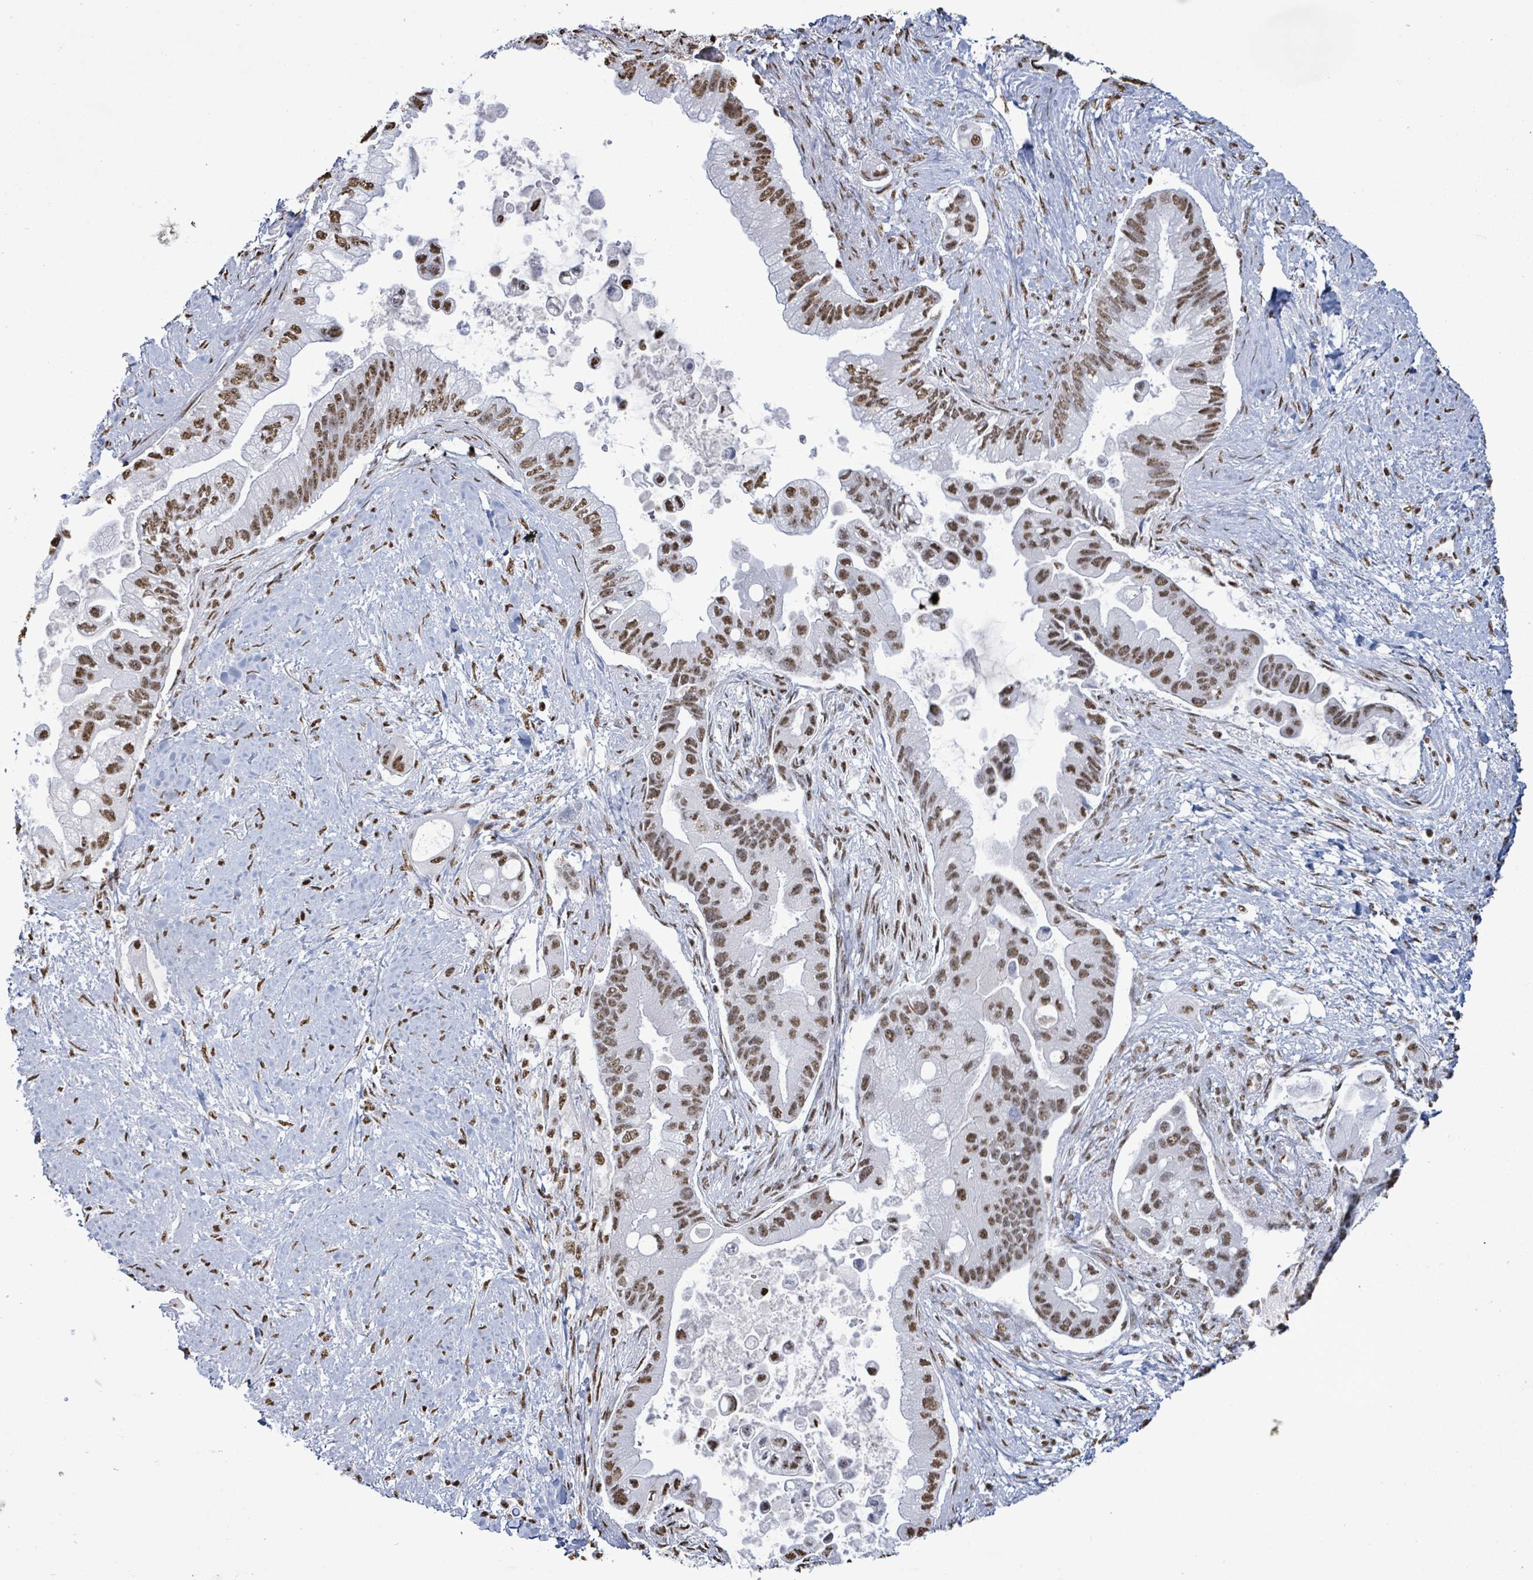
{"staining": {"intensity": "moderate", "quantity": ">75%", "location": "nuclear"}, "tissue": "pancreatic cancer", "cell_type": "Tumor cells", "image_type": "cancer", "snomed": [{"axis": "morphology", "description": "Adenocarcinoma, NOS"}, {"axis": "topography", "description": "Pancreas"}], "caption": "The photomicrograph displays staining of pancreatic adenocarcinoma, revealing moderate nuclear protein positivity (brown color) within tumor cells. (Brightfield microscopy of DAB IHC at high magnification).", "gene": "SAMD14", "patient": {"sex": "male", "age": 57}}